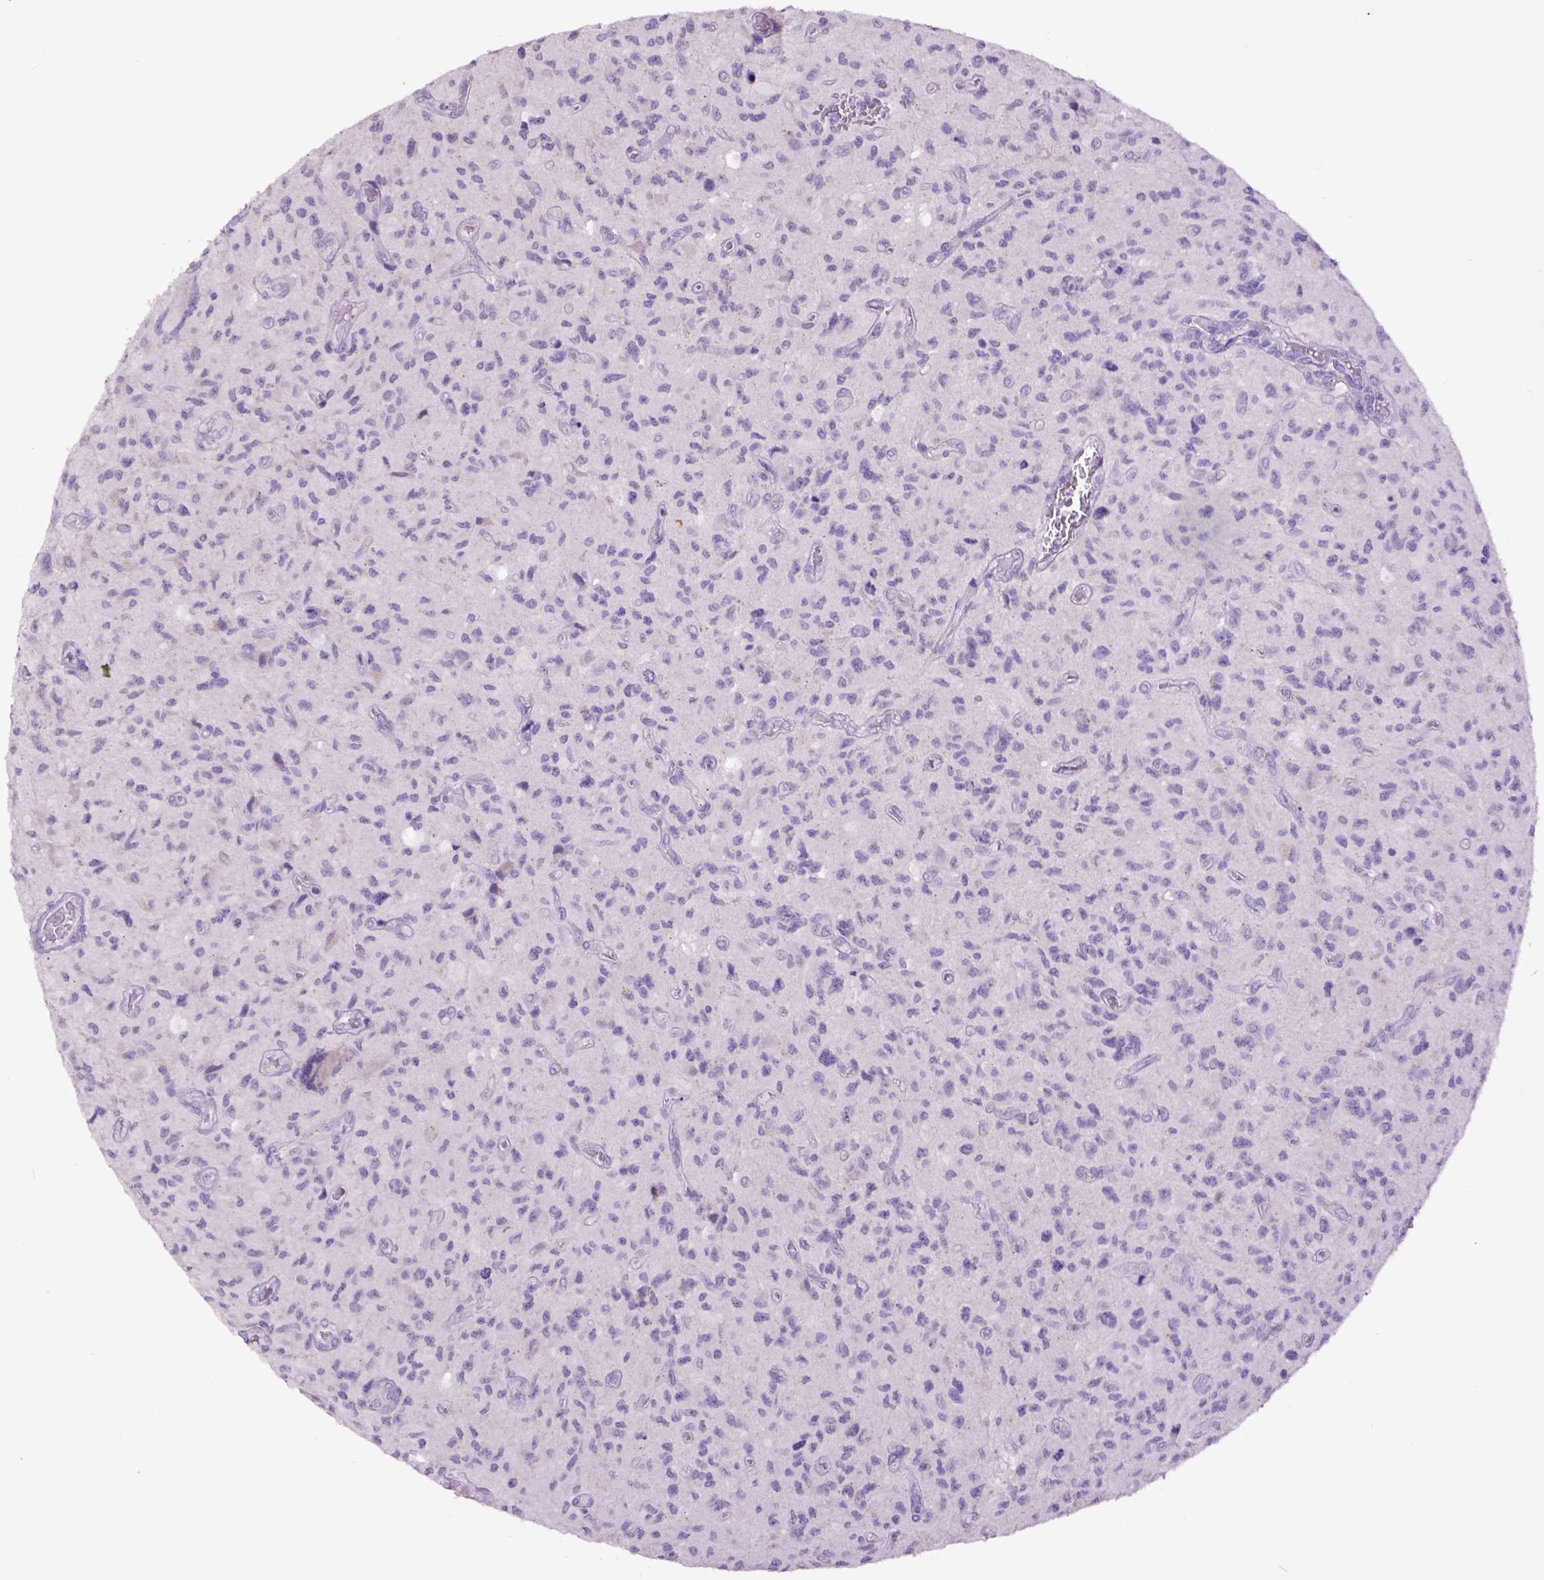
{"staining": {"intensity": "negative", "quantity": "none", "location": "none"}, "tissue": "glioma", "cell_type": "Tumor cells", "image_type": "cancer", "snomed": [{"axis": "morphology", "description": "Glioma, malignant, NOS"}, {"axis": "morphology", "description": "Glioma, malignant, High grade"}, {"axis": "topography", "description": "Brain"}], "caption": "Immunohistochemical staining of human glioma shows no significant staining in tumor cells. The staining is performed using DAB brown chromogen with nuclei counter-stained in using hematoxylin.", "gene": "RAB25", "patient": {"sex": "female", "age": 71}}